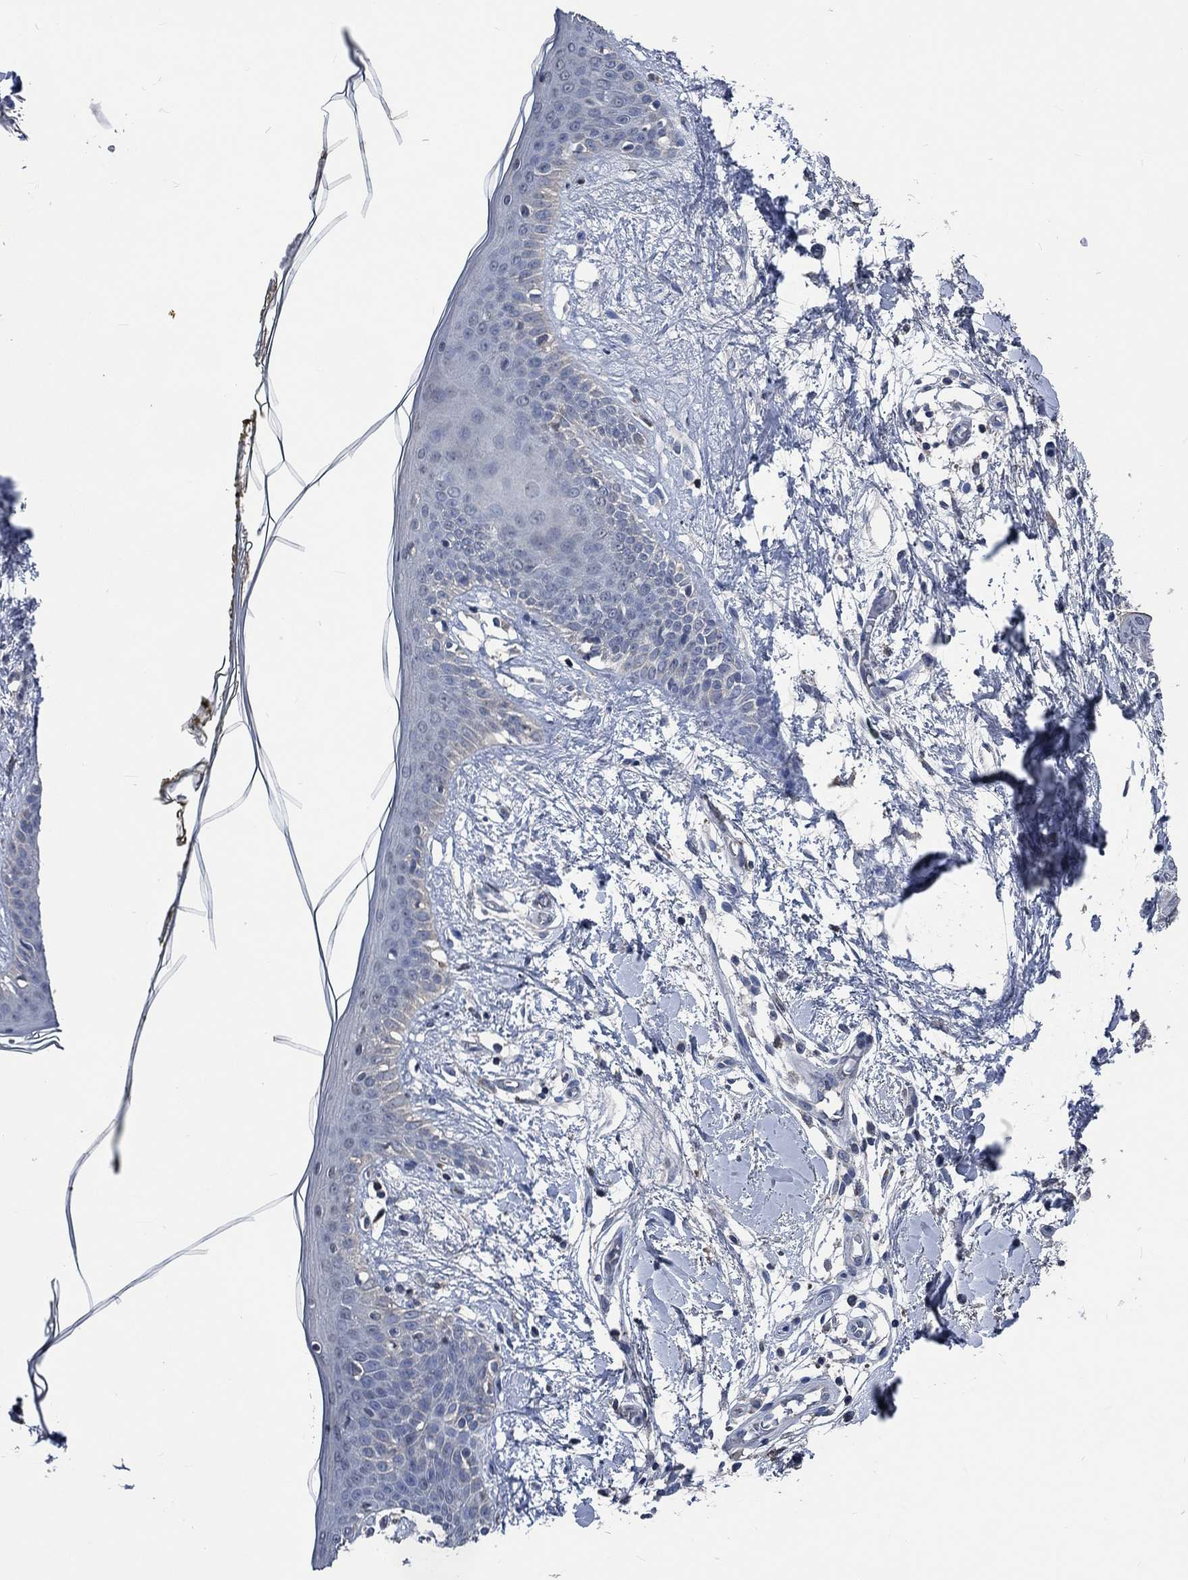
{"staining": {"intensity": "negative", "quantity": "none", "location": "none"}, "tissue": "skin", "cell_type": "Fibroblasts", "image_type": "normal", "snomed": [{"axis": "morphology", "description": "Normal tissue, NOS"}, {"axis": "topography", "description": "Skin"}], "caption": "Benign skin was stained to show a protein in brown. There is no significant expression in fibroblasts.", "gene": "OBSCN", "patient": {"sex": "female", "age": 34}}